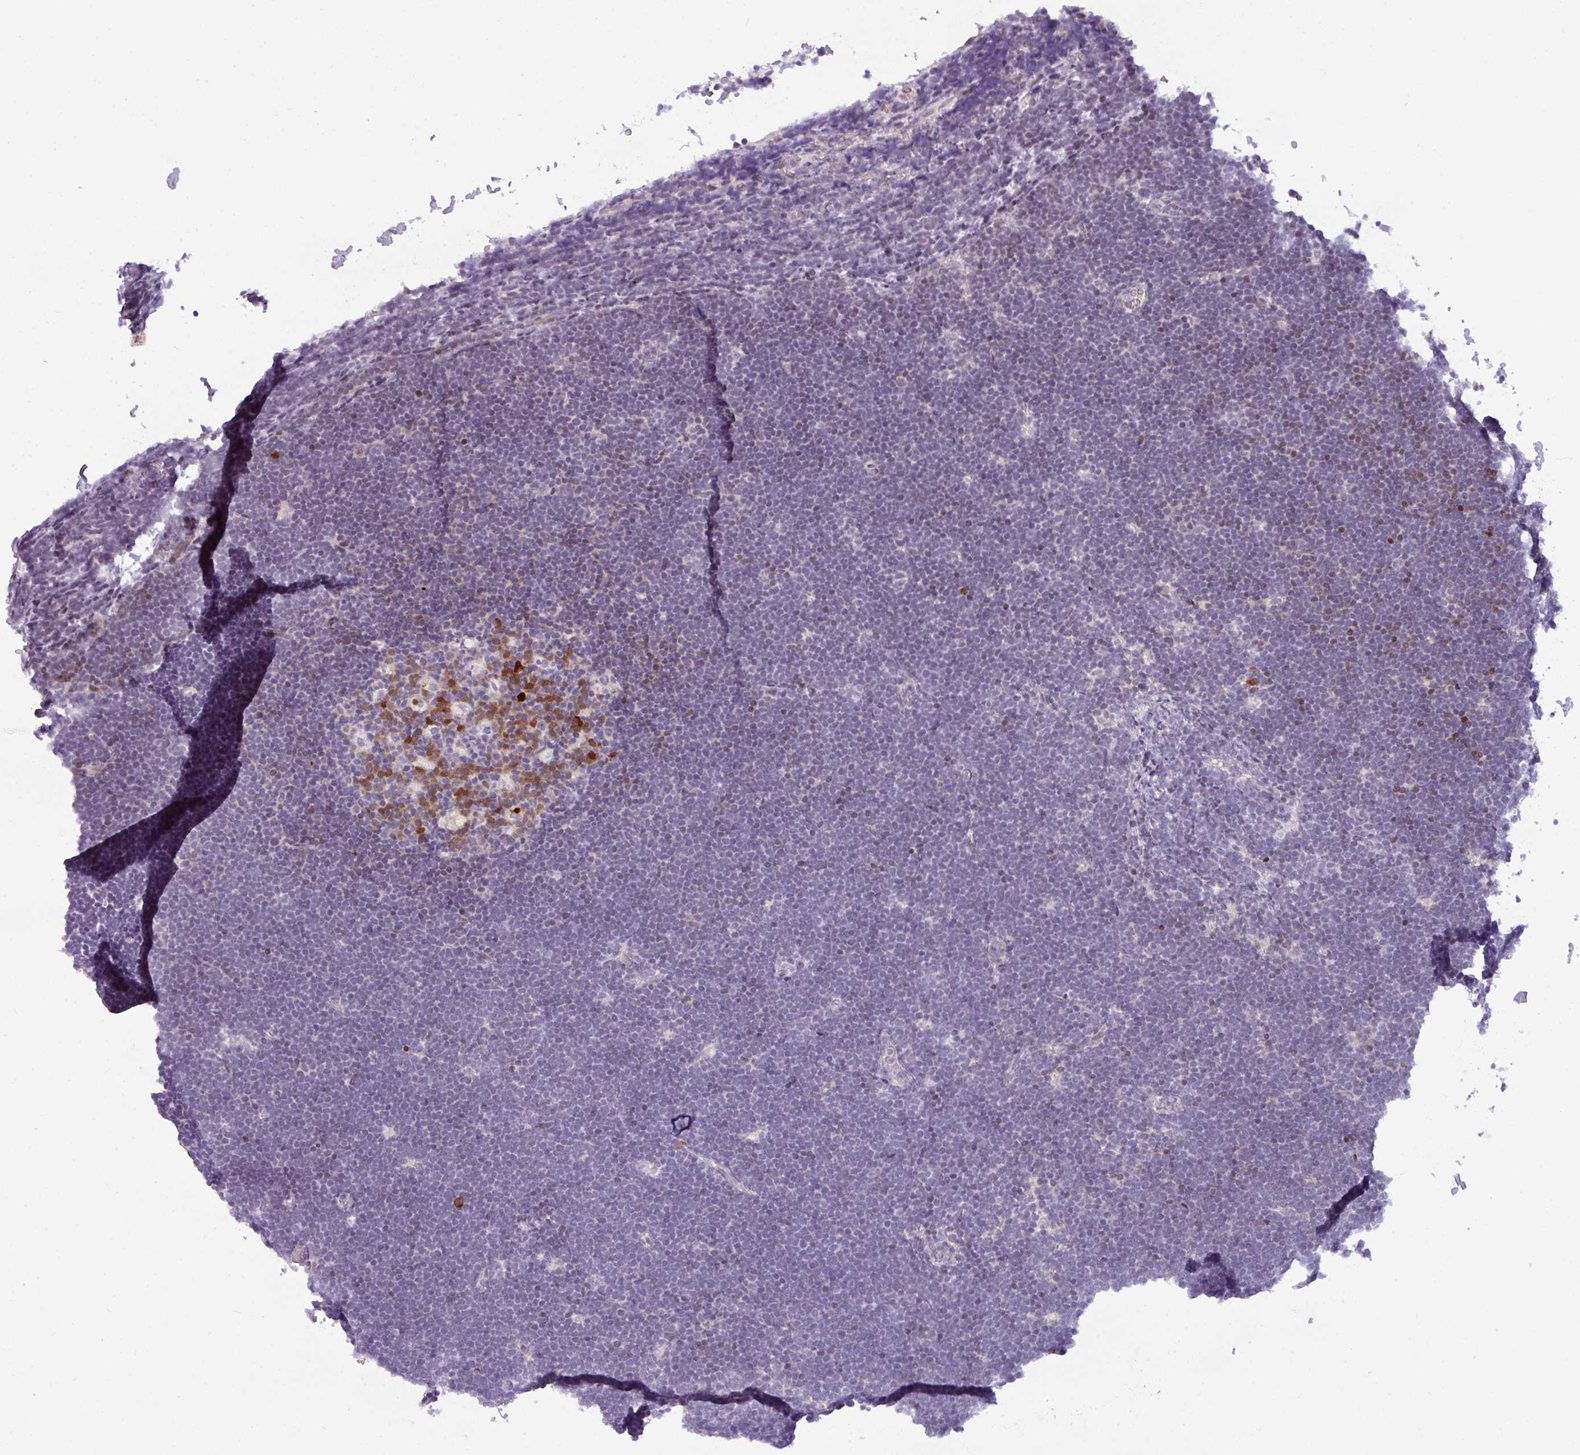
{"staining": {"intensity": "negative", "quantity": "none", "location": "none"}, "tissue": "lymphoma", "cell_type": "Tumor cells", "image_type": "cancer", "snomed": [{"axis": "morphology", "description": "Malignant lymphoma, non-Hodgkin's type, High grade"}, {"axis": "topography", "description": "Lymph node"}], "caption": "There is no significant staining in tumor cells of lymphoma.", "gene": "SLC66A2", "patient": {"sex": "male", "age": 13}}